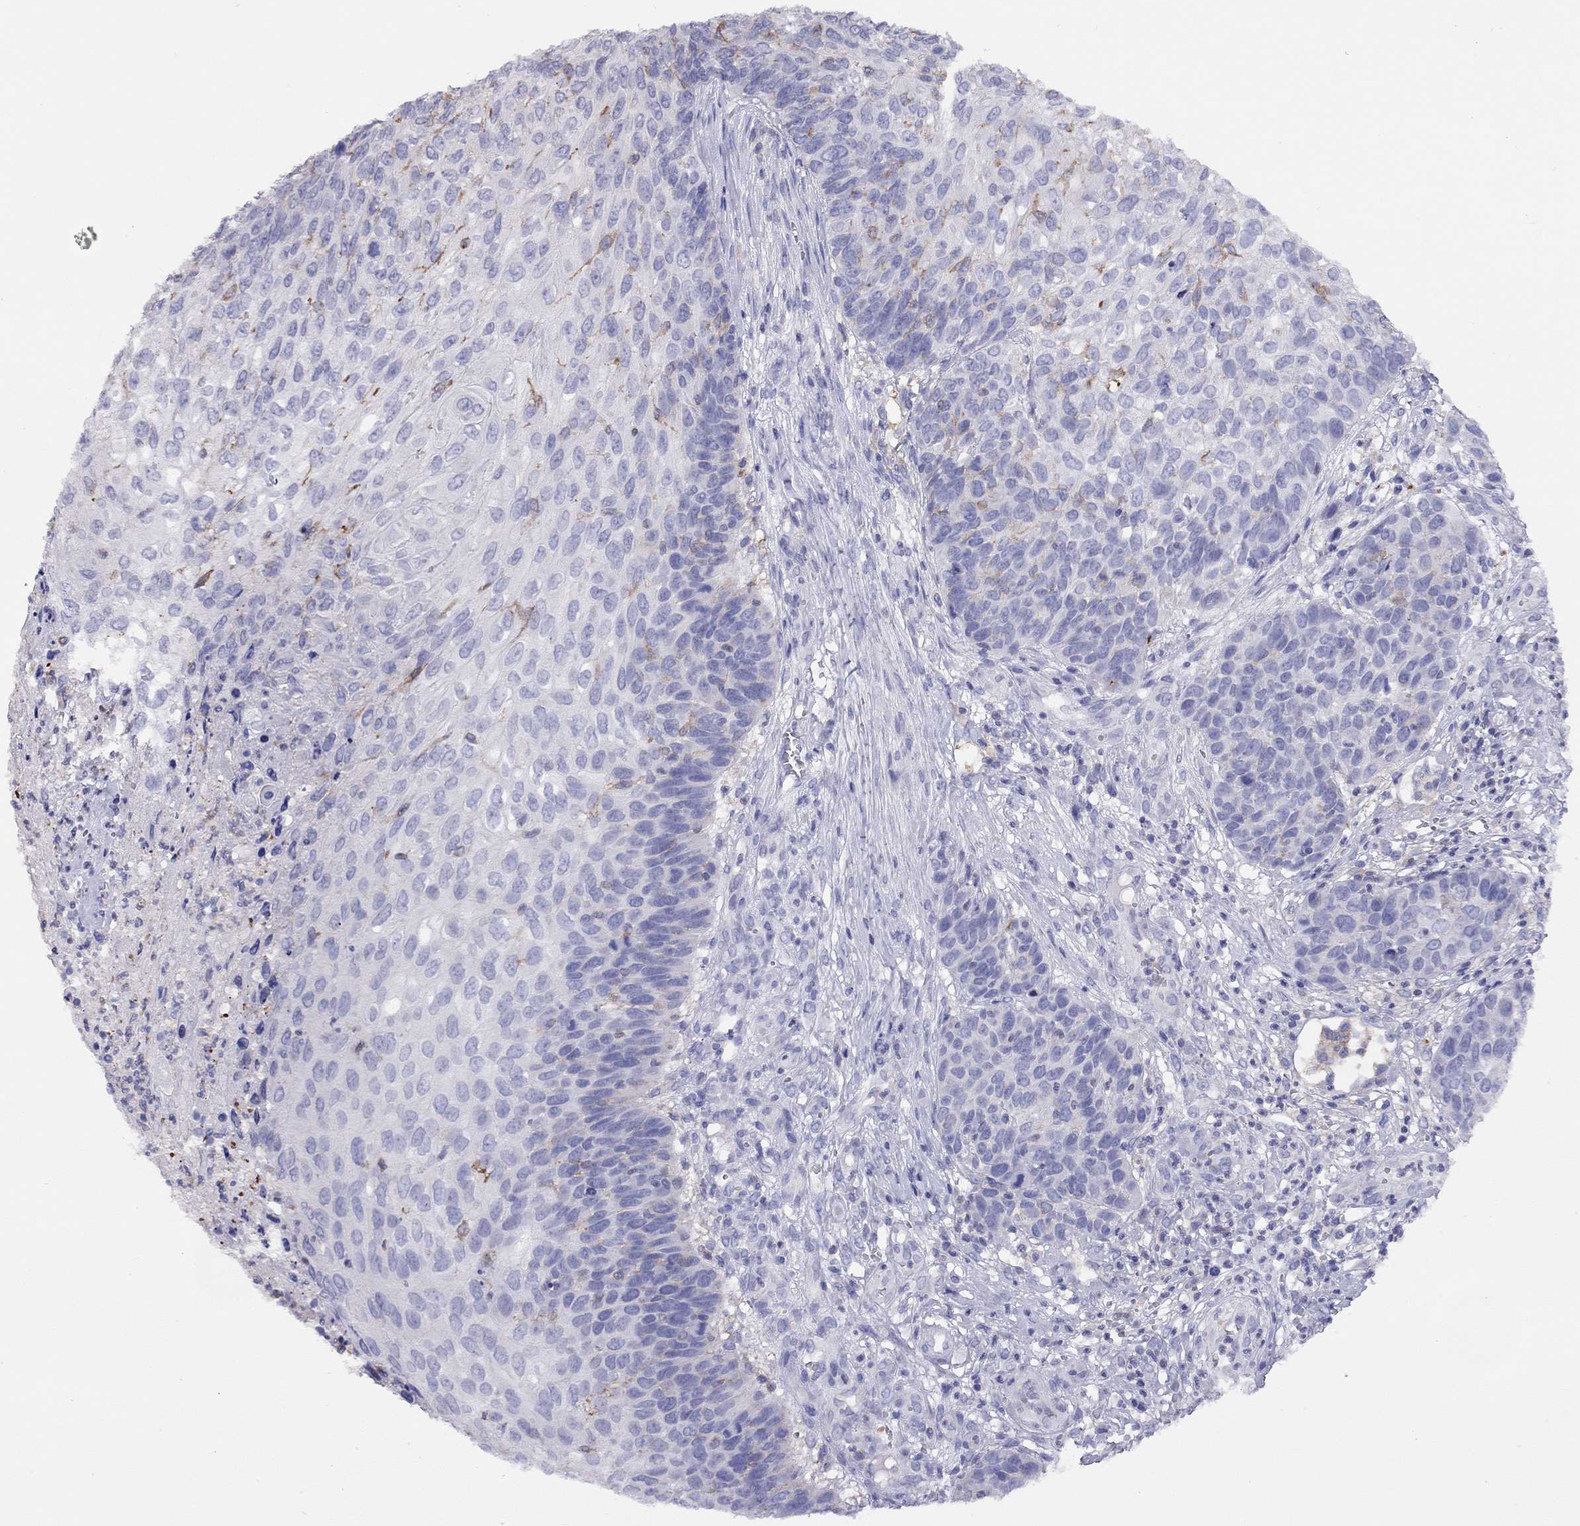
{"staining": {"intensity": "weak", "quantity": "<25%", "location": "cytoplasmic/membranous"}, "tissue": "skin cancer", "cell_type": "Tumor cells", "image_type": "cancer", "snomed": [{"axis": "morphology", "description": "Squamous cell carcinoma, NOS"}, {"axis": "topography", "description": "Skin"}], "caption": "Immunohistochemistry micrograph of neoplastic tissue: skin cancer stained with DAB demonstrates no significant protein positivity in tumor cells. (IHC, brightfield microscopy, high magnification).", "gene": "CITED1", "patient": {"sex": "male", "age": 92}}